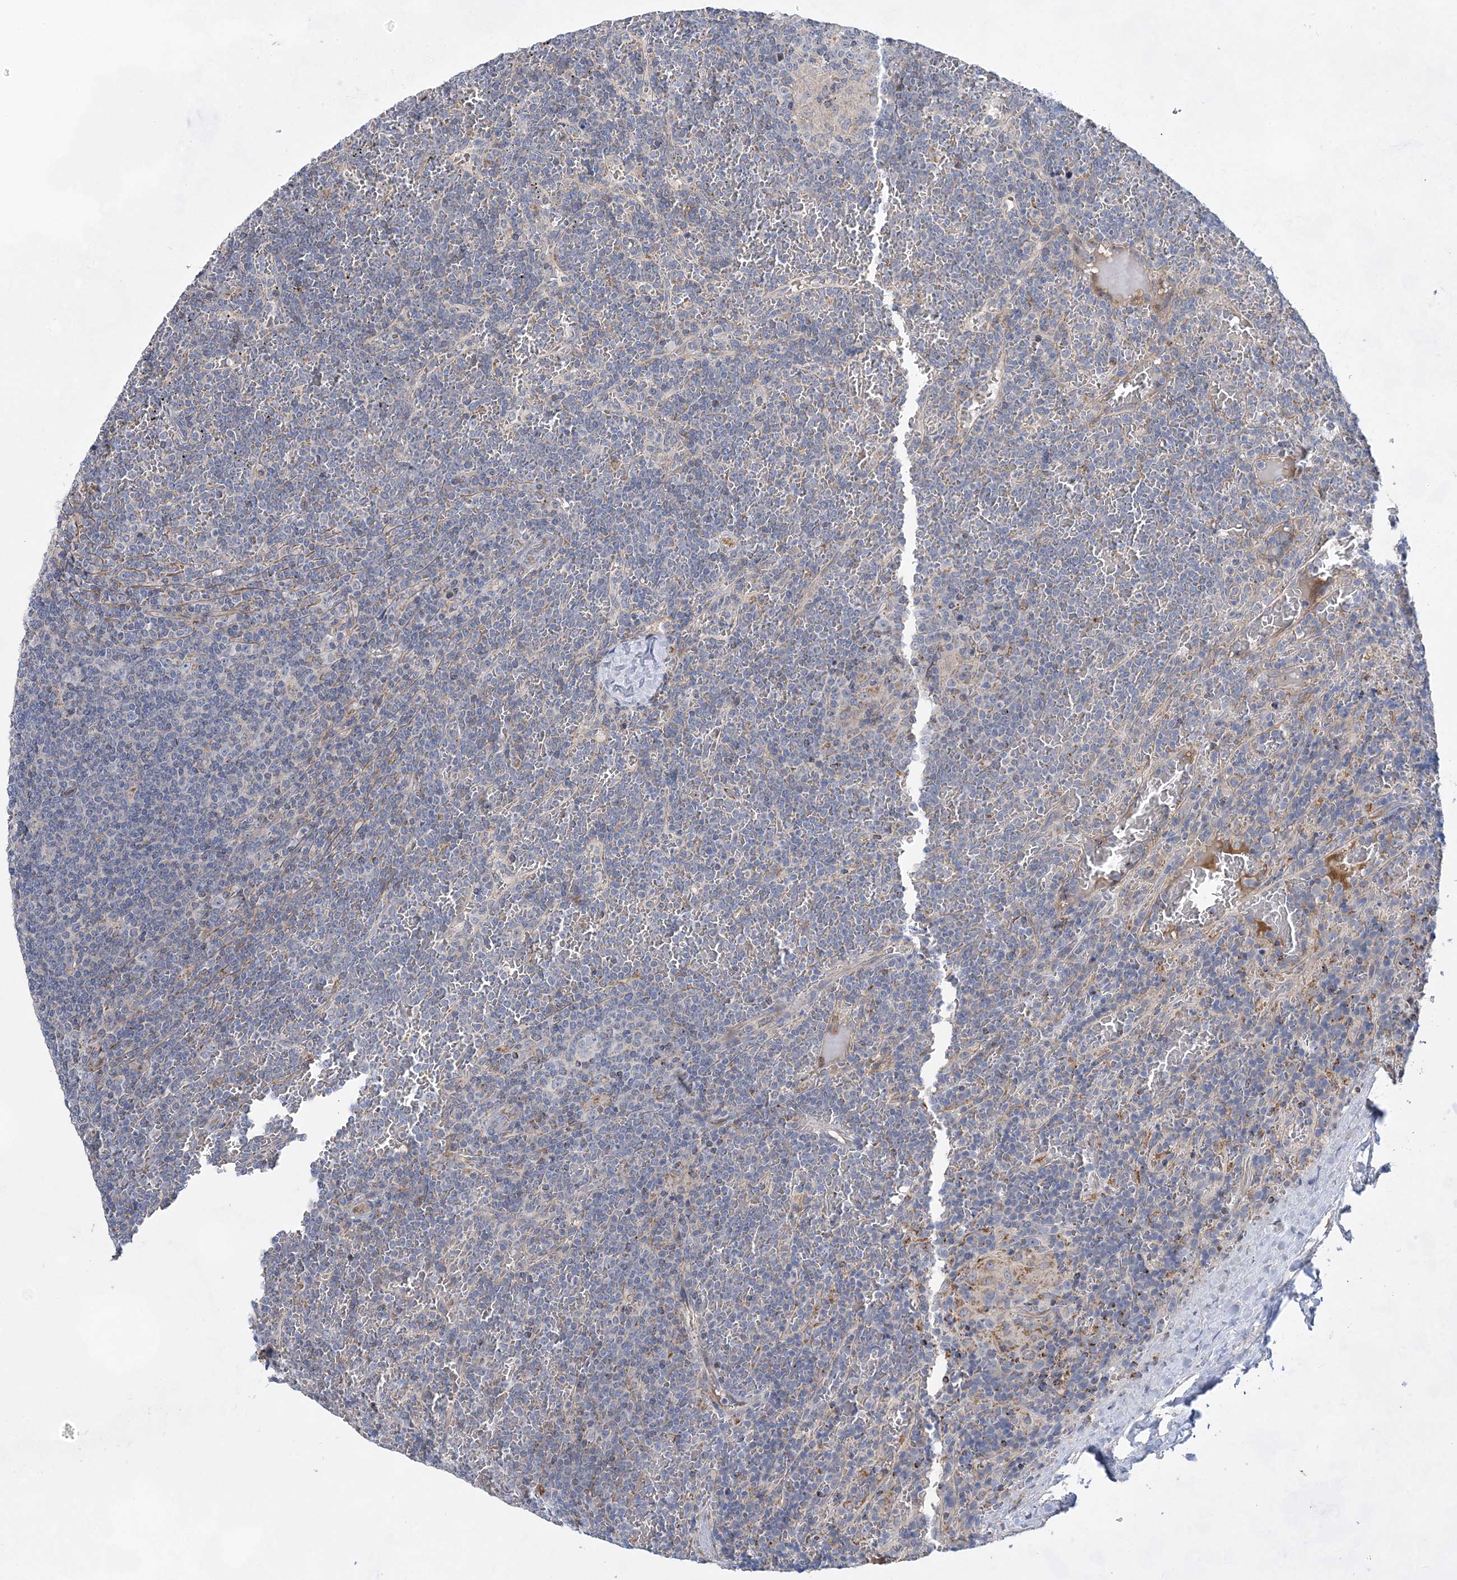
{"staining": {"intensity": "negative", "quantity": "none", "location": "none"}, "tissue": "lymphoma", "cell_type": "Tumor cells", "image_type": "cancer", "snomed": [{"axis": "morphology", "description": "Malignant lymphoma, non-Hodgkin's type, Low grade"}, {"axis": "topography", "description": "Spleen"}], "caption": "This is an immunohistochemistry (IHC) histopathology image of human lymphoma. There is no positivity in tumor cells.", "gene": "TRAPPC13", "patient": {"sex": "female", "age": 19}}